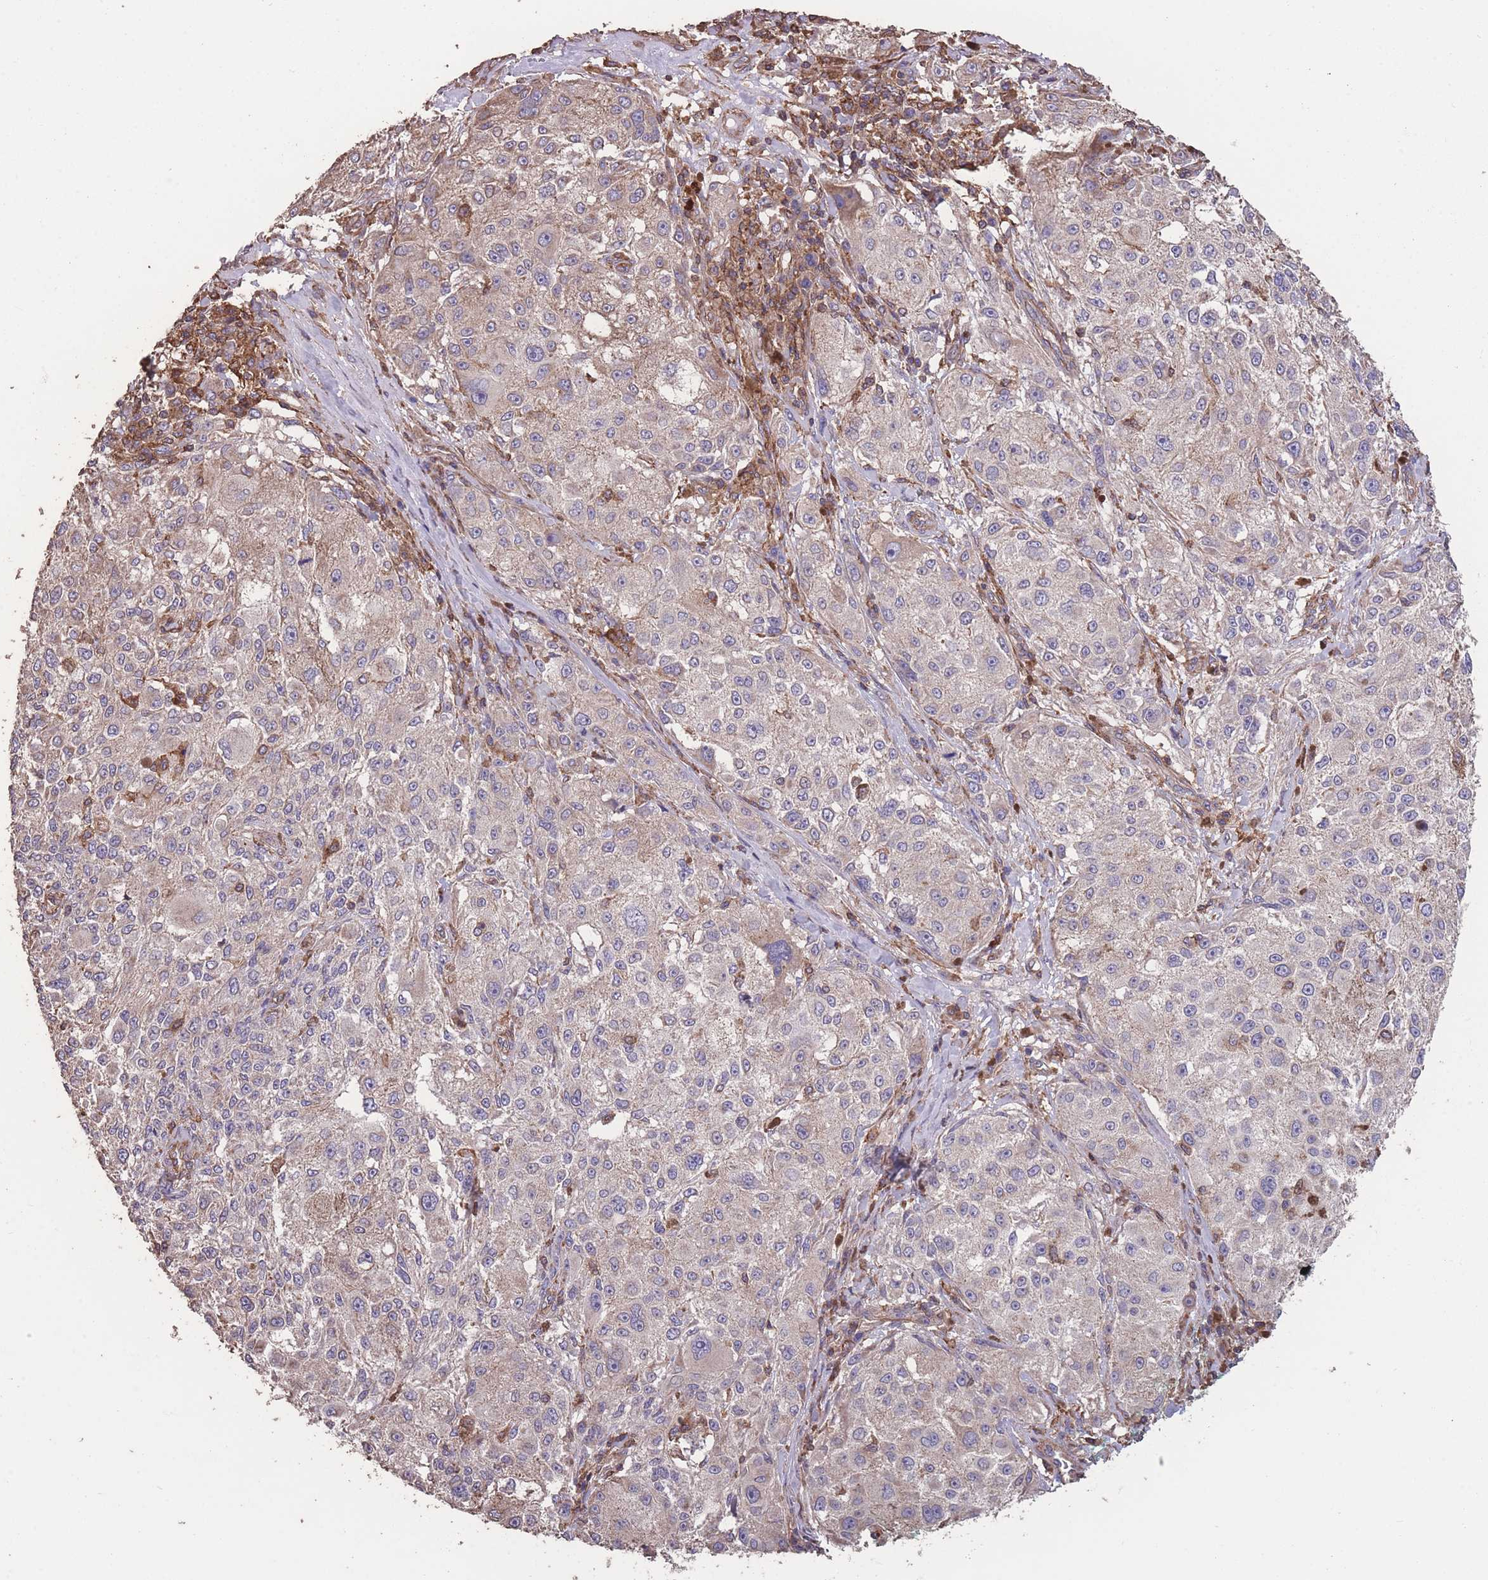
{"staining": {"intensity": "negative", "quantity": "none", "location": "none"}, "tissue": "melanoma", "cell_type": "Tumor cells", "image_type": "cancer", "snomed": [{"axis": "morphology", "description": "Necrosis, NOS"}, {"axis": "morphology", "description": "Malignant melanoma, NOS"}, {"axis": "topography", "description": "Skin"}], "caption": "Immunohistochemistry (IHC) of melanoma reveals no staining in tumor cells.", "gene": "NUDT21", "patient": {"sex": "female", "age": 87}}